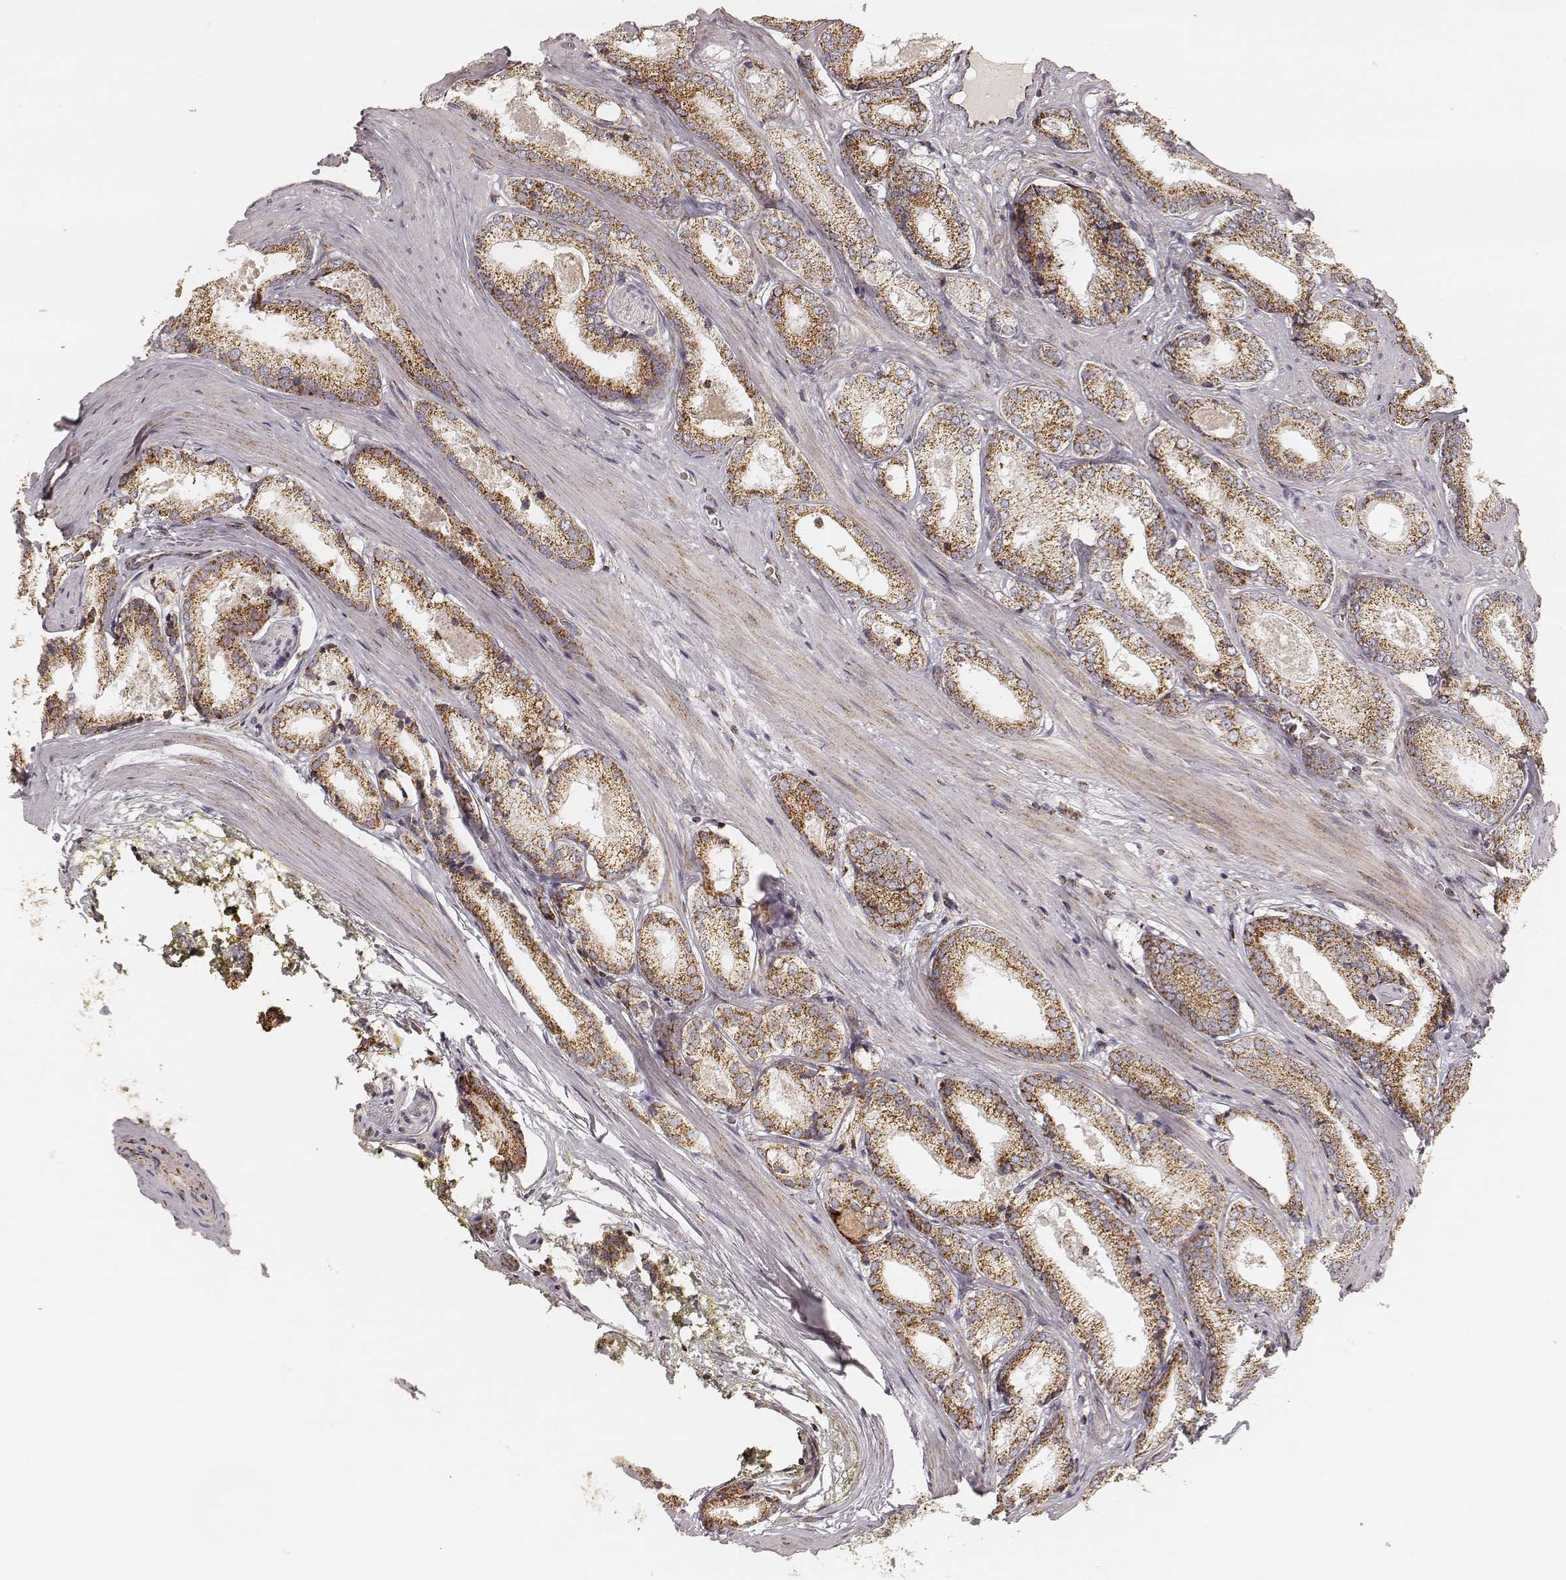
{"staining": {"intensity": "strong", "quantity": ">75%", "location": "cytoplasmic/membranous"}, "tissue": "prostate cancer", "cell_type": "Tumor cells", "image_type": "cancer", "snomed": [{"axis": "morphology", "description": "Adenocarcinoma, Low grade"}, {"axis": "topography", "description": "Prostate"}], "caption": "Immunohistochemical staining of prostate adenocarcinoma (low-grade) demonstrates high levels of strong cytoplasmic/membranous protein staining in approximately >75% of tumor cells.", "gene": "CS", "patient": {"sex": "male", "age": 56}}